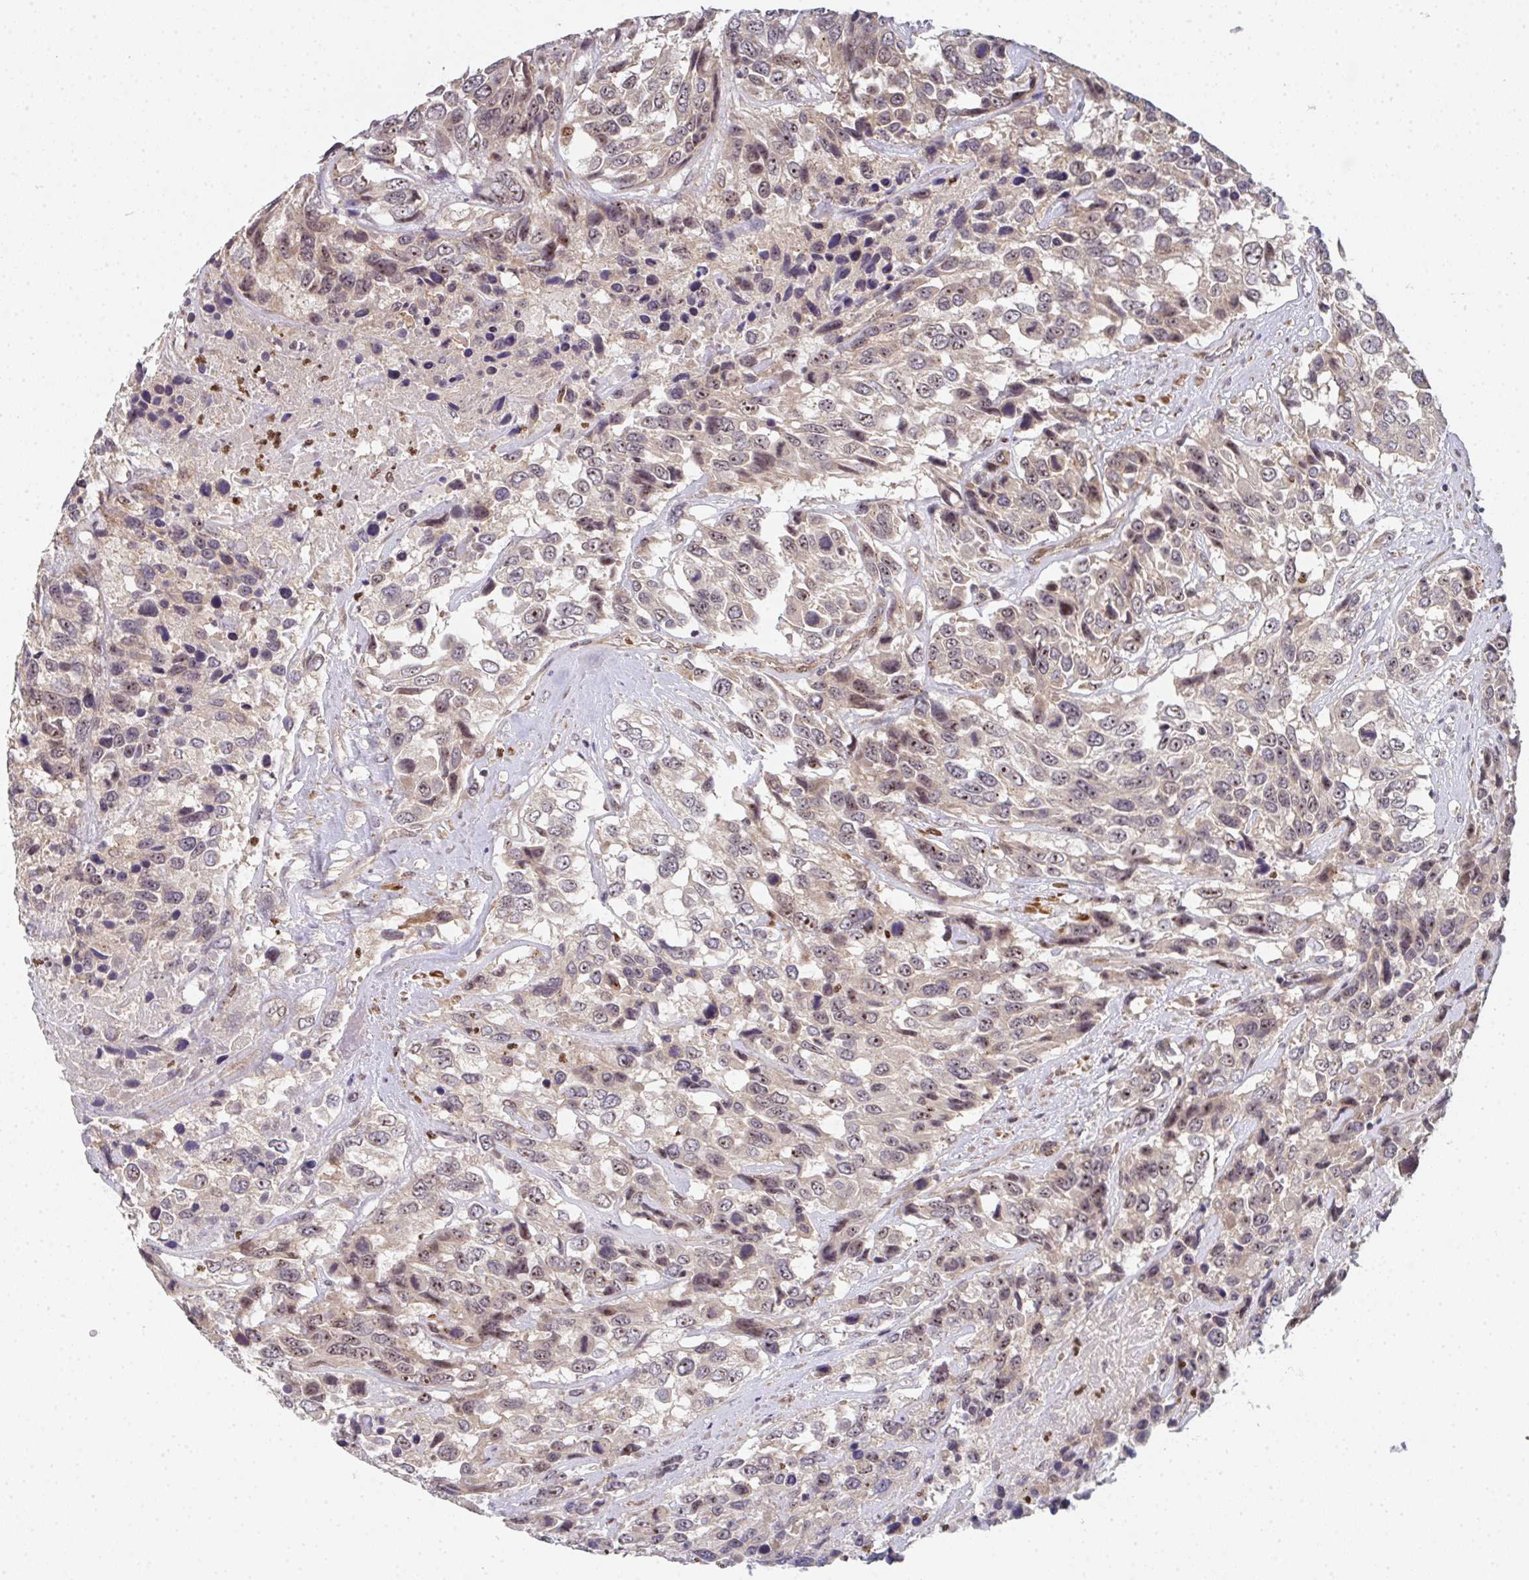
{"staining": {"intensity": "moderate", "quantity": "25%-75%", "location": "cytoplasmic/membranous,nuclear"}, "tissue": "urothelial cancer", "cell_type": "Tumor cells", "image_type": "cancer", "snomed": [{"axis": "morphology", "description": "Urothelial carcinoma, High grade"}, {"axis": "topography", "description": "Urinary bladder"}], "caption": "Immunohistochemical staining of human urothelial cancer shows medium levels of moderate cytoplasmic/membranous and nuclear protein expression in about 25%-75% of tumor cells. (Brightfield microscopy of DAB IHC at high magnification).", "gene": "SIMC1", "patient": {"sex": "female", "age": 70}}